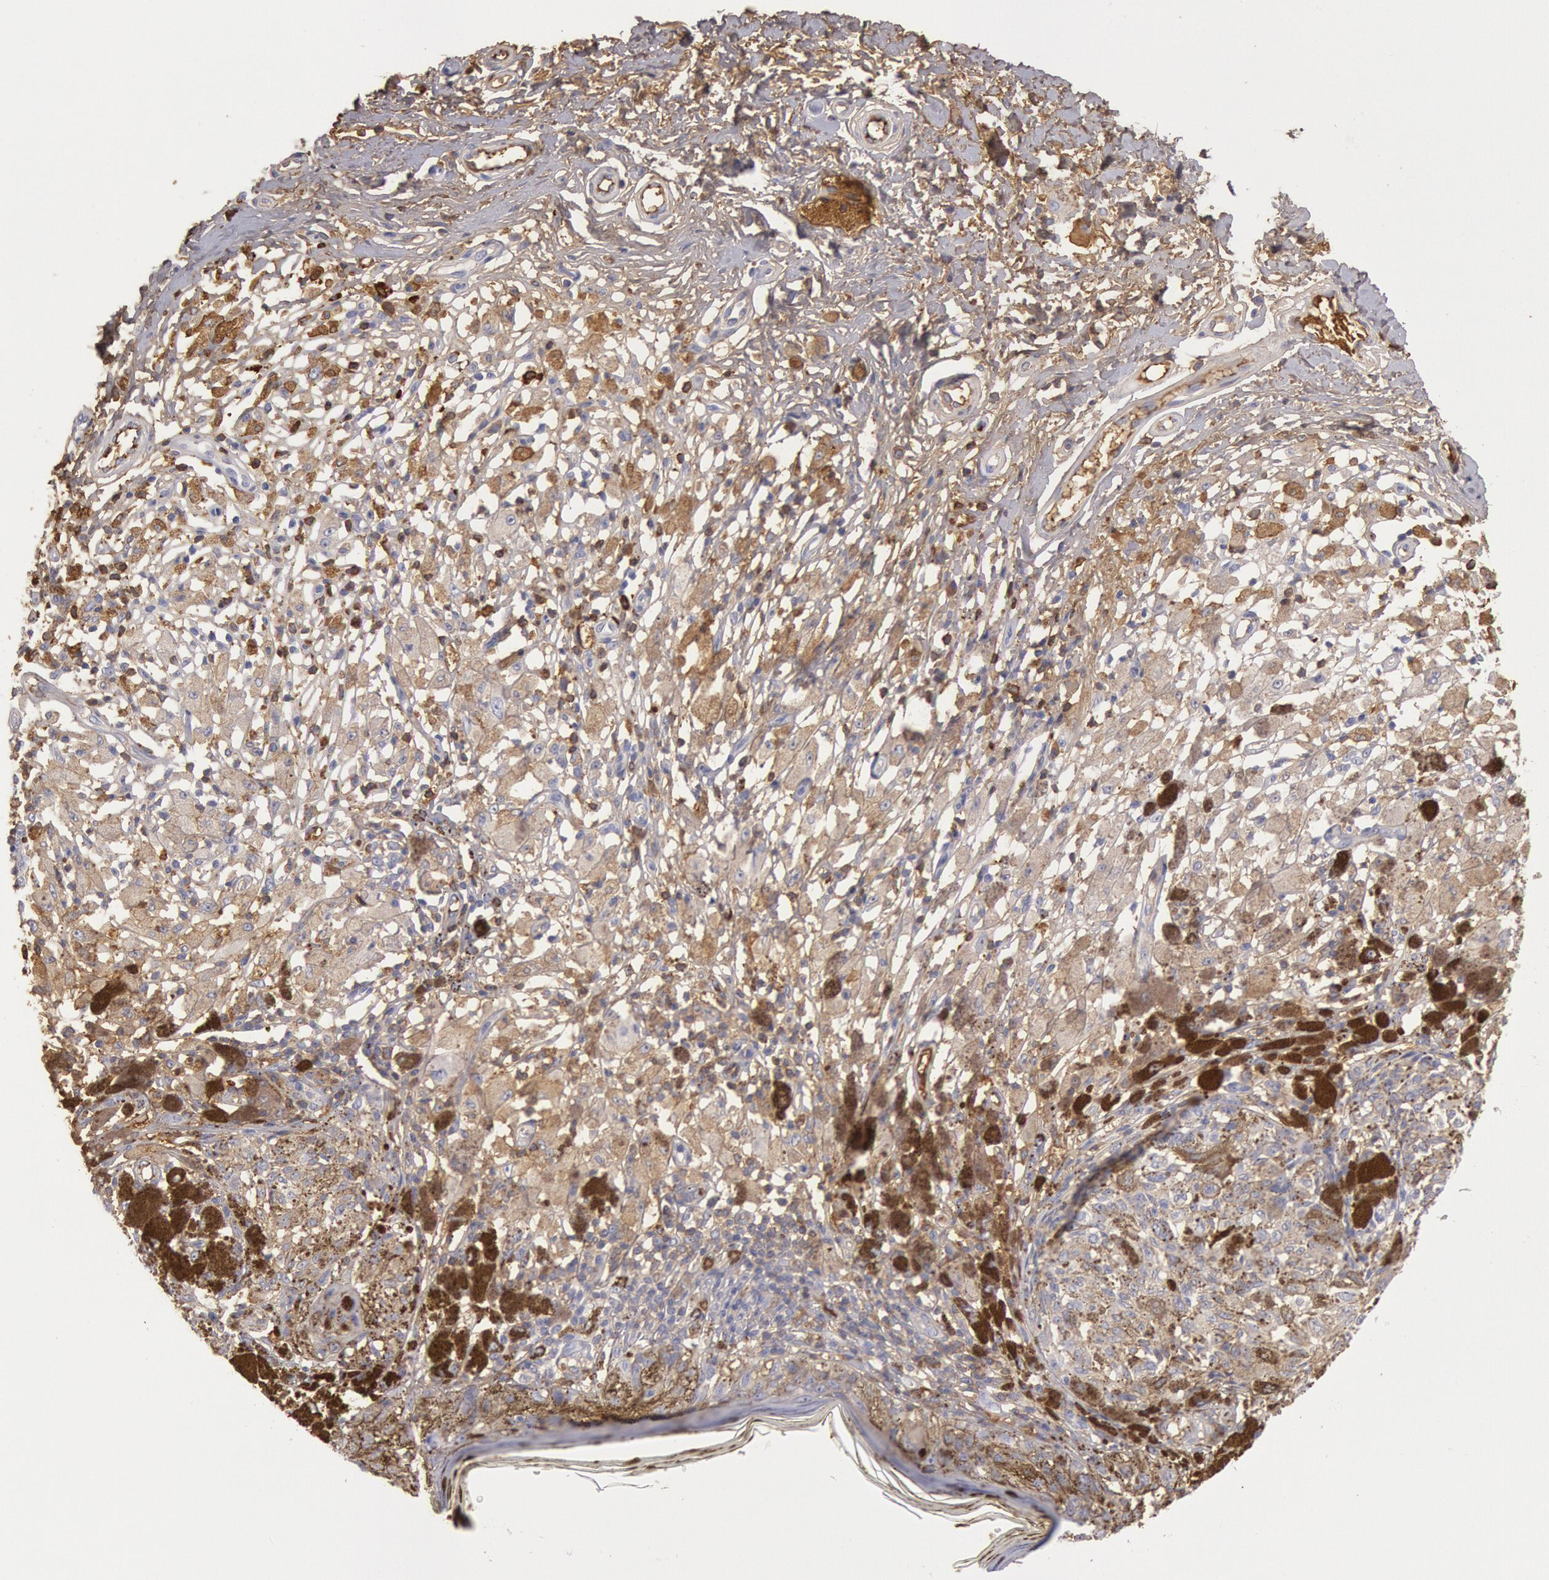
{"staining": {"intensity": "weak", "quantity": "25%-75%", "location": "cytoplasmic/membranous"}, "tissue": "melanoma", "cell_type": "Tumor cells", "image_type": "cancer", "snomed": [{"axis": "morphology", "description": "Malignant melanoma, NOS"}, {"axis": "topography", "description": "Skin"}], "caption": "Melanoma was stained to show a protein in brown. There is low levels of weak cytoplasmic/membranous staining in approximately 25%-75% of tumor cells. The staining is performed using DAB (3,3'-diaminobenzidine) brown chromogen to label protein expression. The nuclei are counter-stained blue using hematoxylin.", "gene": "IGHA1", "patient": {"sex": "male", "age": 88}}